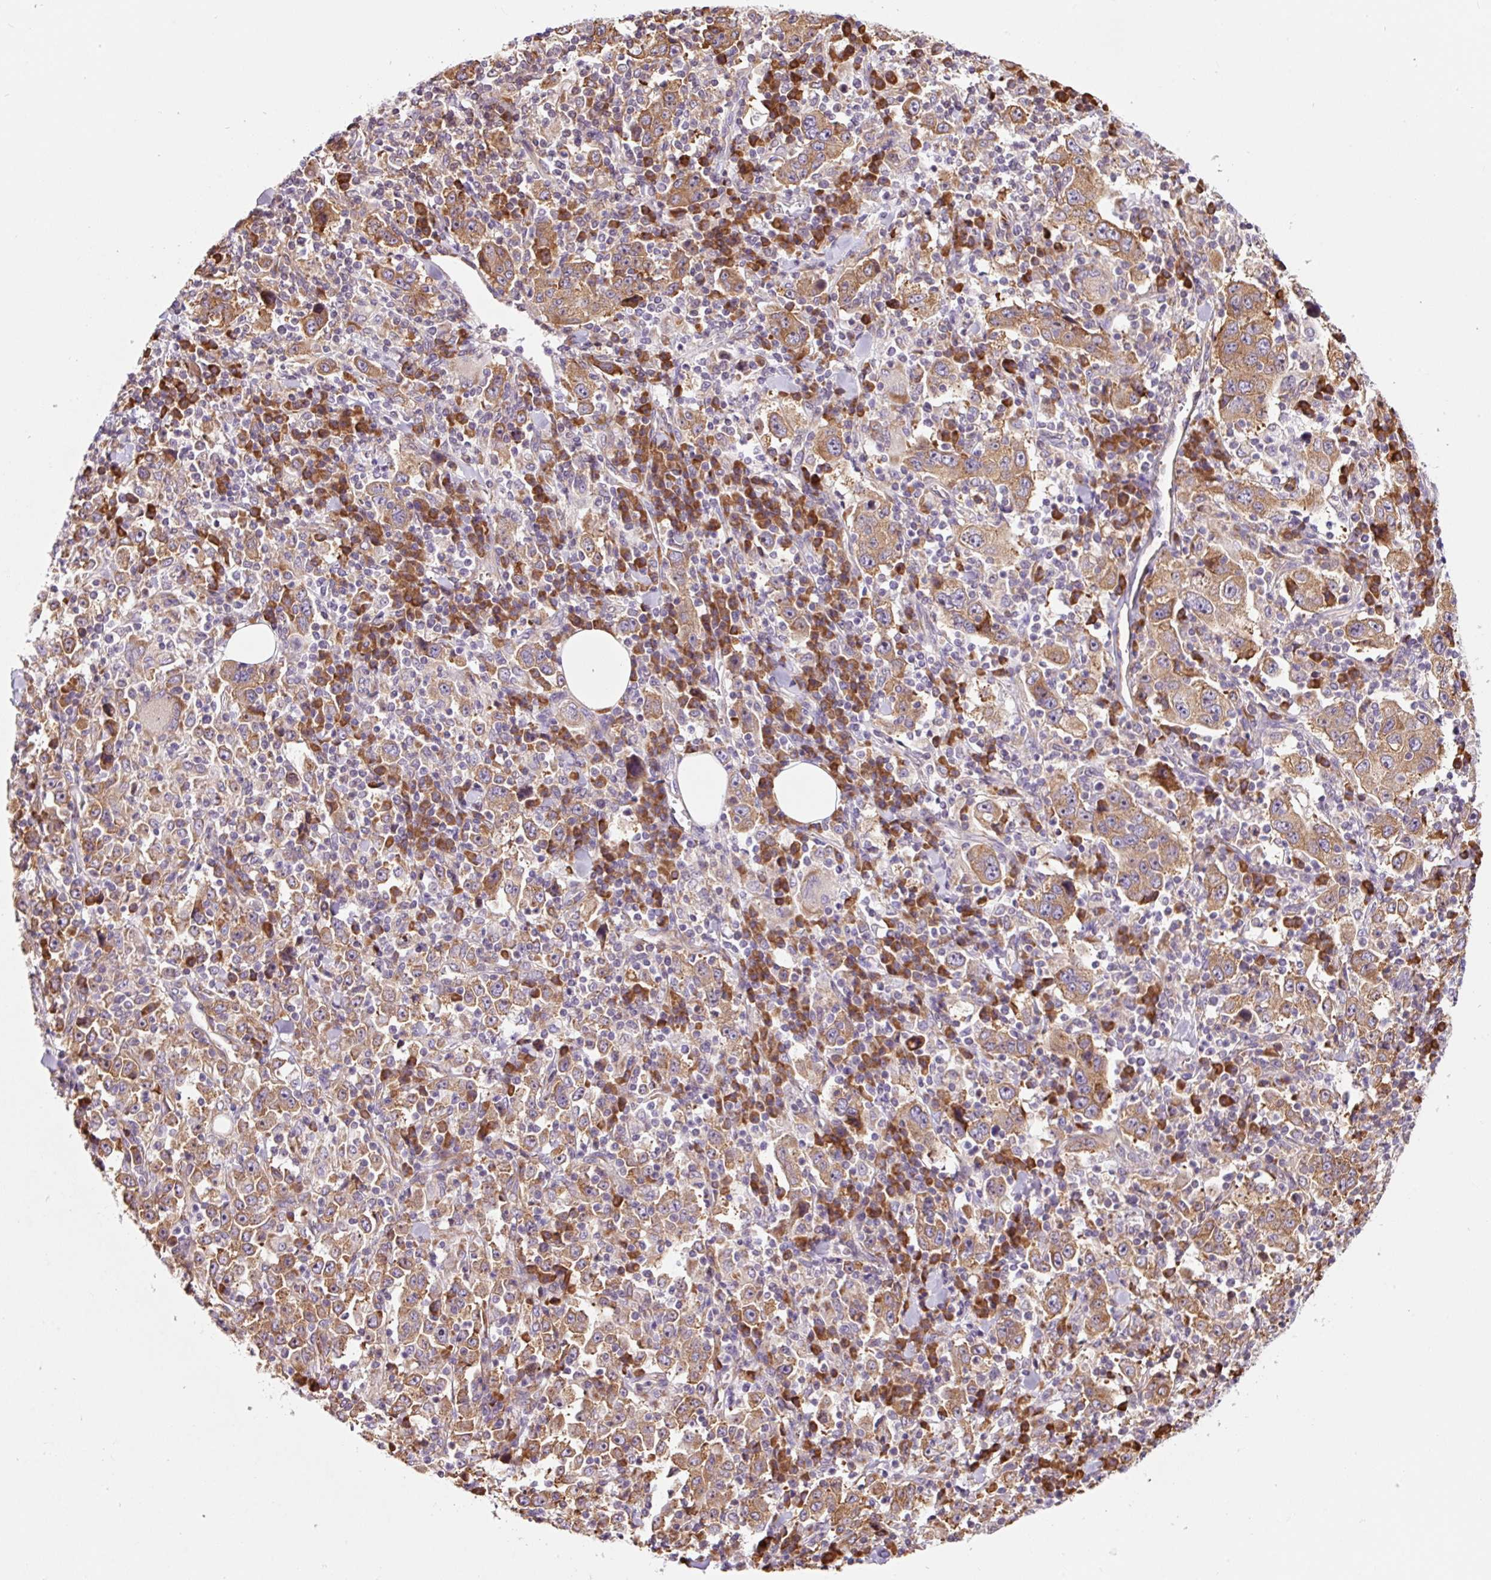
{"staining": {"intensity": "moderate", "quantity": ">75%", "location": "cytoplasmic/membranous"}, "tissue": "stomach cancer", "cell_type": "Tumor cells", "image_type": "cancer", "snomed": [{"axis": "morphology", "description": "Normal tissue, NOS"}, {"axis": "morphology", "description": "Adenocarcinoma, NOS"}, {"axis": "topography", "description": "Stomach, upper"}, {"axis": "topography", "description": "Stomach"}], "caption": "Immunohistochemistry (IHC) (DAB (3,3'-diaminobenzidine)) staining of stomach cancer demonstrates moderate cytoplasmic/membranous protein expression in approximately >75% of tumor cells. (DAB IHC, brown staining for protein, blue staining for nuclei).", "gene": "RPL41", "patient": {"sex": "male", "age": 59}}